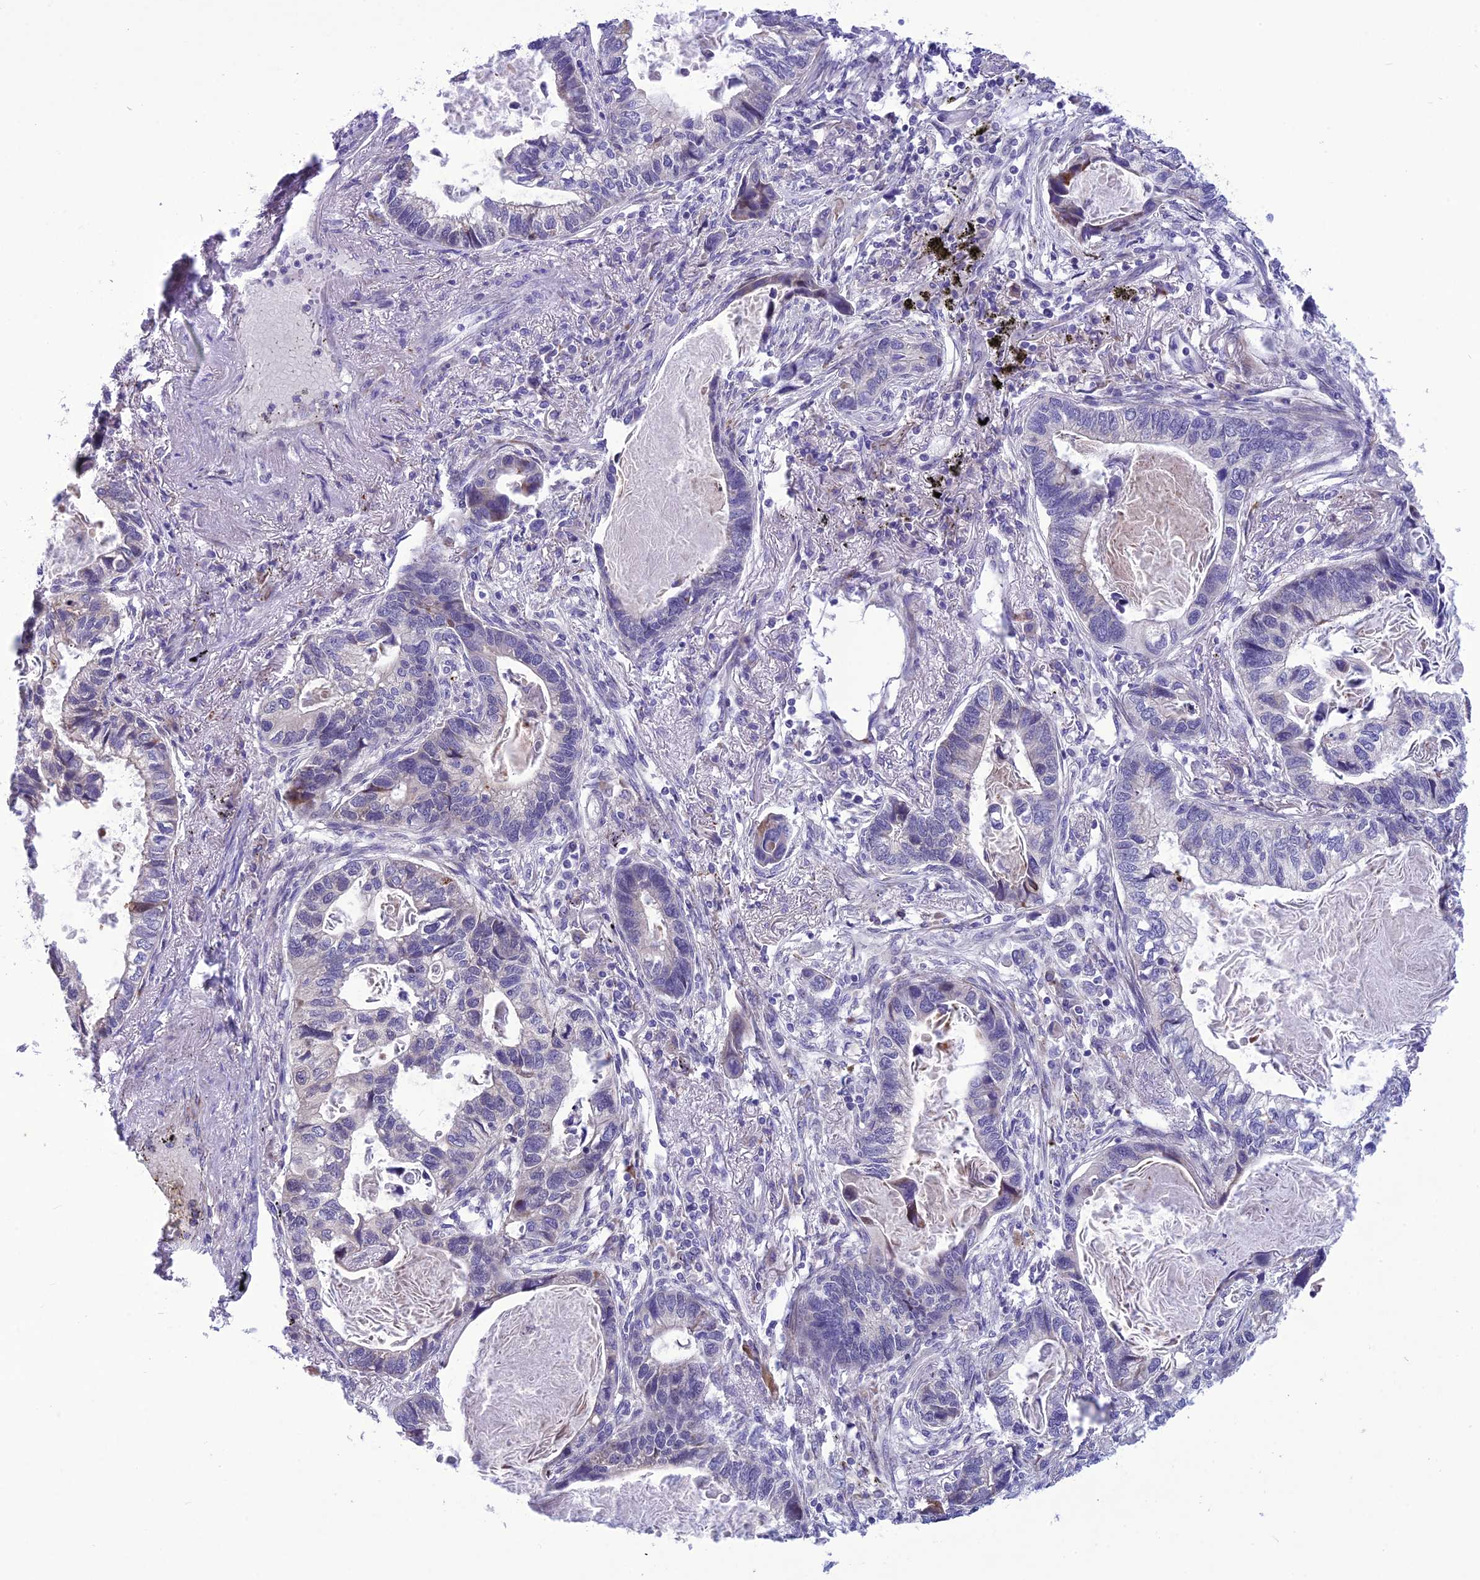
{"staining": {"intensity": "negative", "quantity": "none", "location": "none"}, "tissue": "lung cancer", "cell_type": "Tumor cells", "image_type": "cancer", "snomed": [{"axis": "morphology", "description": "Adenocarcinoma, NOS"}, {"axis": "topography", "description": "Lung"}], "caption": "A histopathology image of lung adenocarcinoma stained for a protein demonstrates no brown staining in tumor cells.", "gene": "PSMF1", "patient": {"sex": "male", "age": 67}}